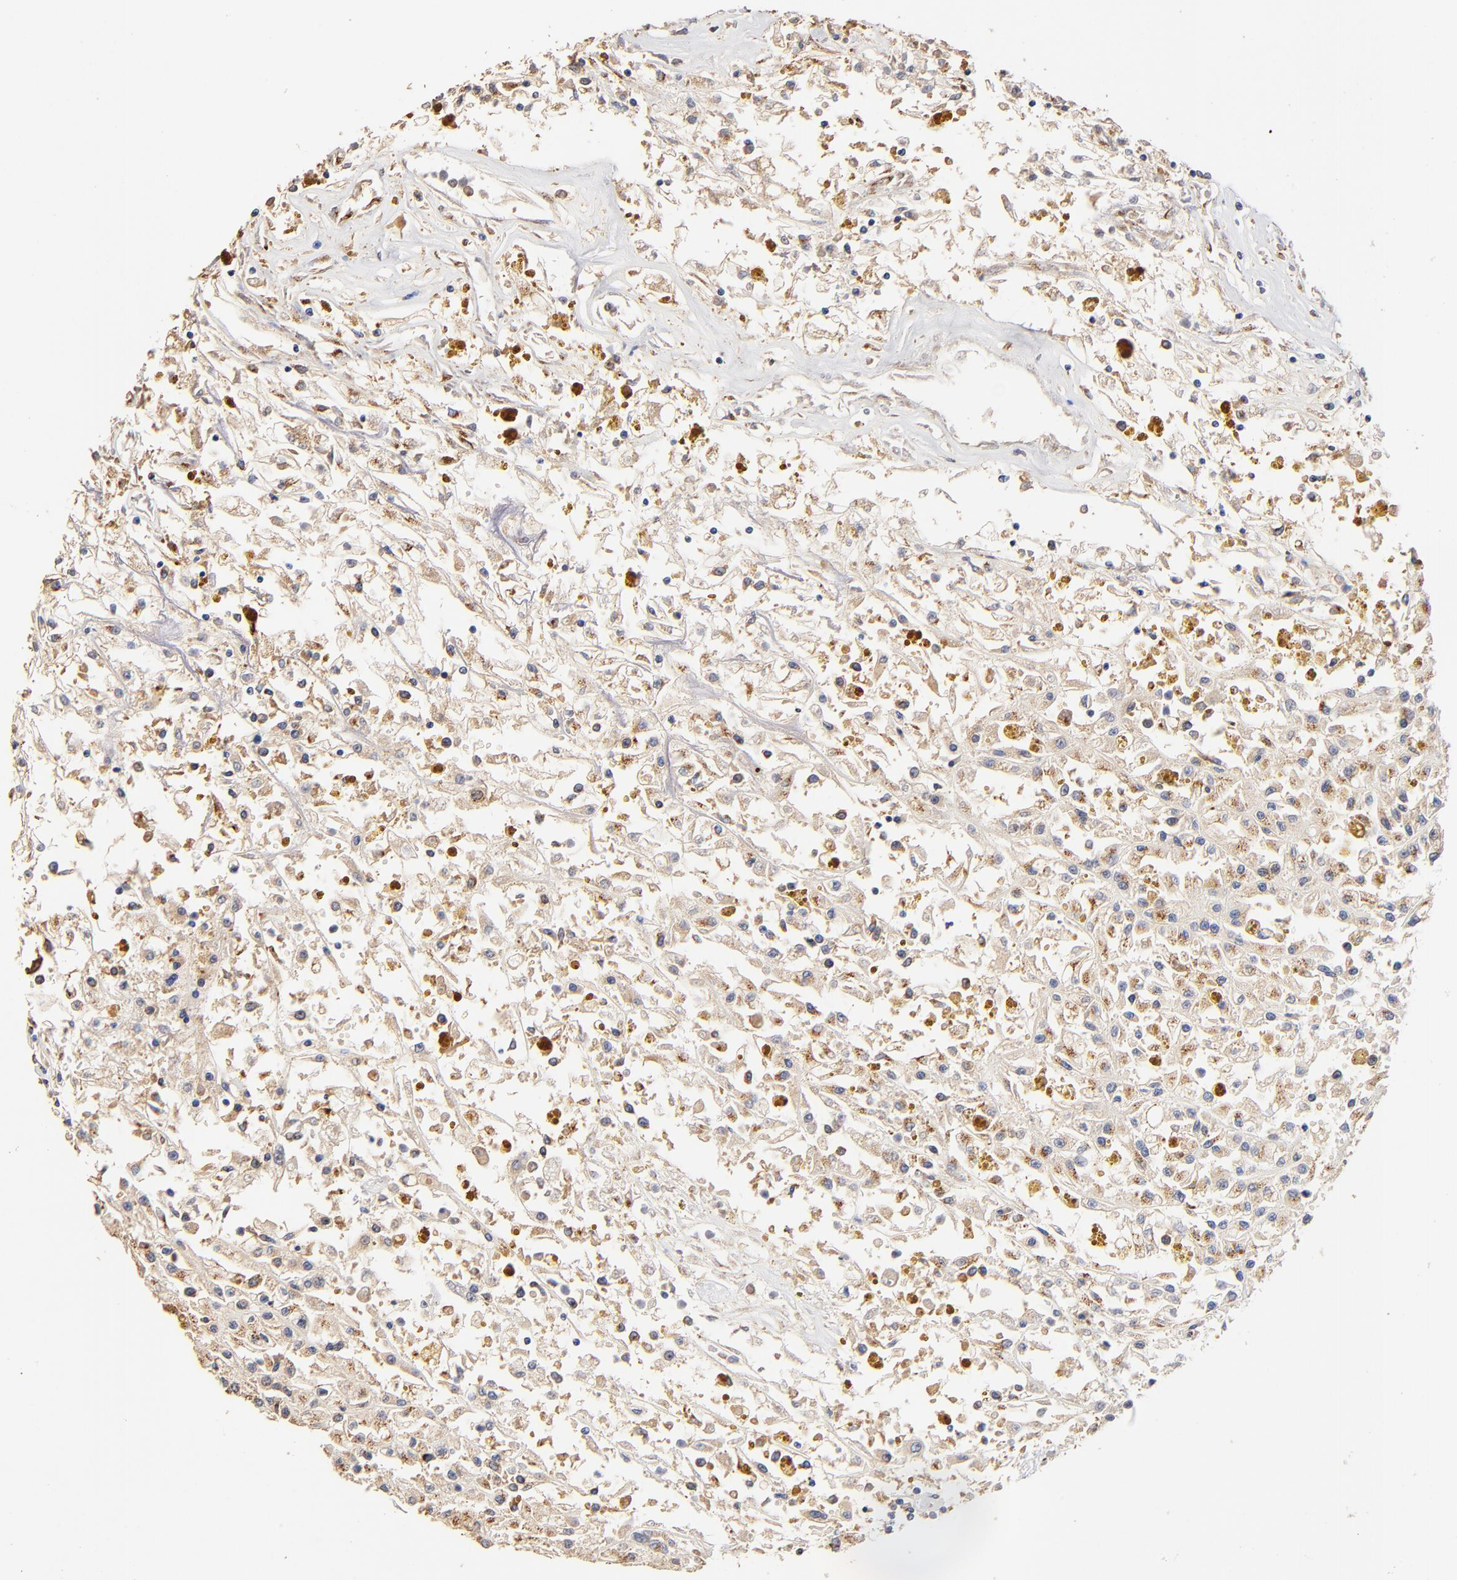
{"staining": {"intensity": "weak", "quantity": ">75%", "location": "cytoplasmic/membranous"}, "tissue": "renal cancer", "cell_type": "Tumor cells", "image_type": "cancer", "snomed": [{"axis": "morphology", "description": "Adenocarcinoma, NOS"}, {"axis": "topography", "description": "Kidney"}], "caption": "A brown stain labels weak cytoplasmic/membranous staining of a protein in human adenocarcinoma (renal) tumor cells. (brown staining indicates protein expression, while blue staining denotes nuclei).", "gene": "FMNL3", "patient": {"sex": "male", "age": 78}}